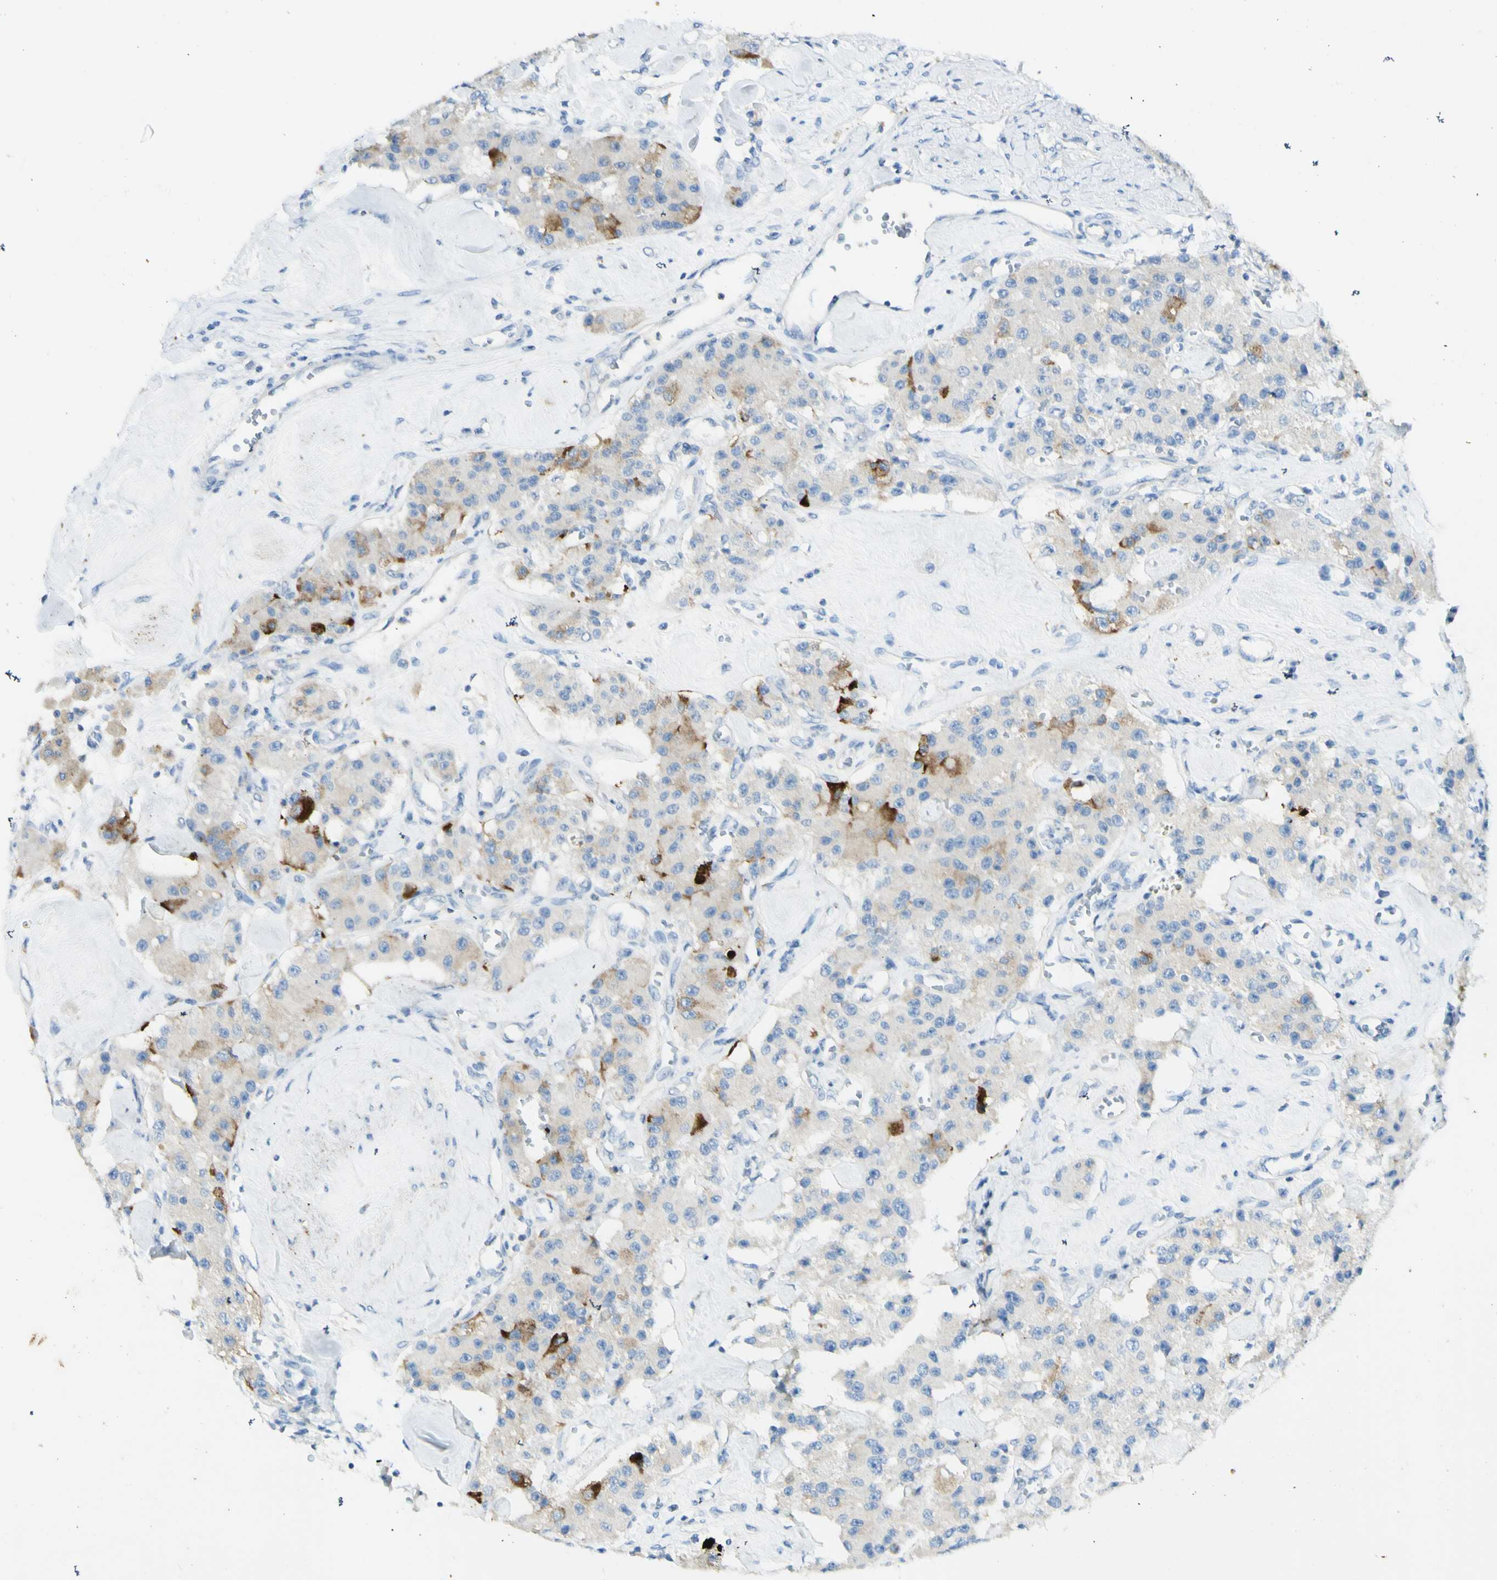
{"staining": {"intensity": "strong", "quantity": "<25%", "location": "cytoplasmic/membranous"}, "tissue": "carcinoid", "cell_type": "Tumor cells", "image_type": "cancer", "snomed": [{"axis": "morphology", "description": "Carcinoid, malignant, NOS"}, {"axis": "topography", "description": "Pancreas"}], "caption": "The micrograph exhibits staining of carcinoid, revealing strong cytoplasmic/membranous protein staining (brown color) within tumor cells.", "gene": "GDF15", "patient": {"sex": "male", "age": 41}}